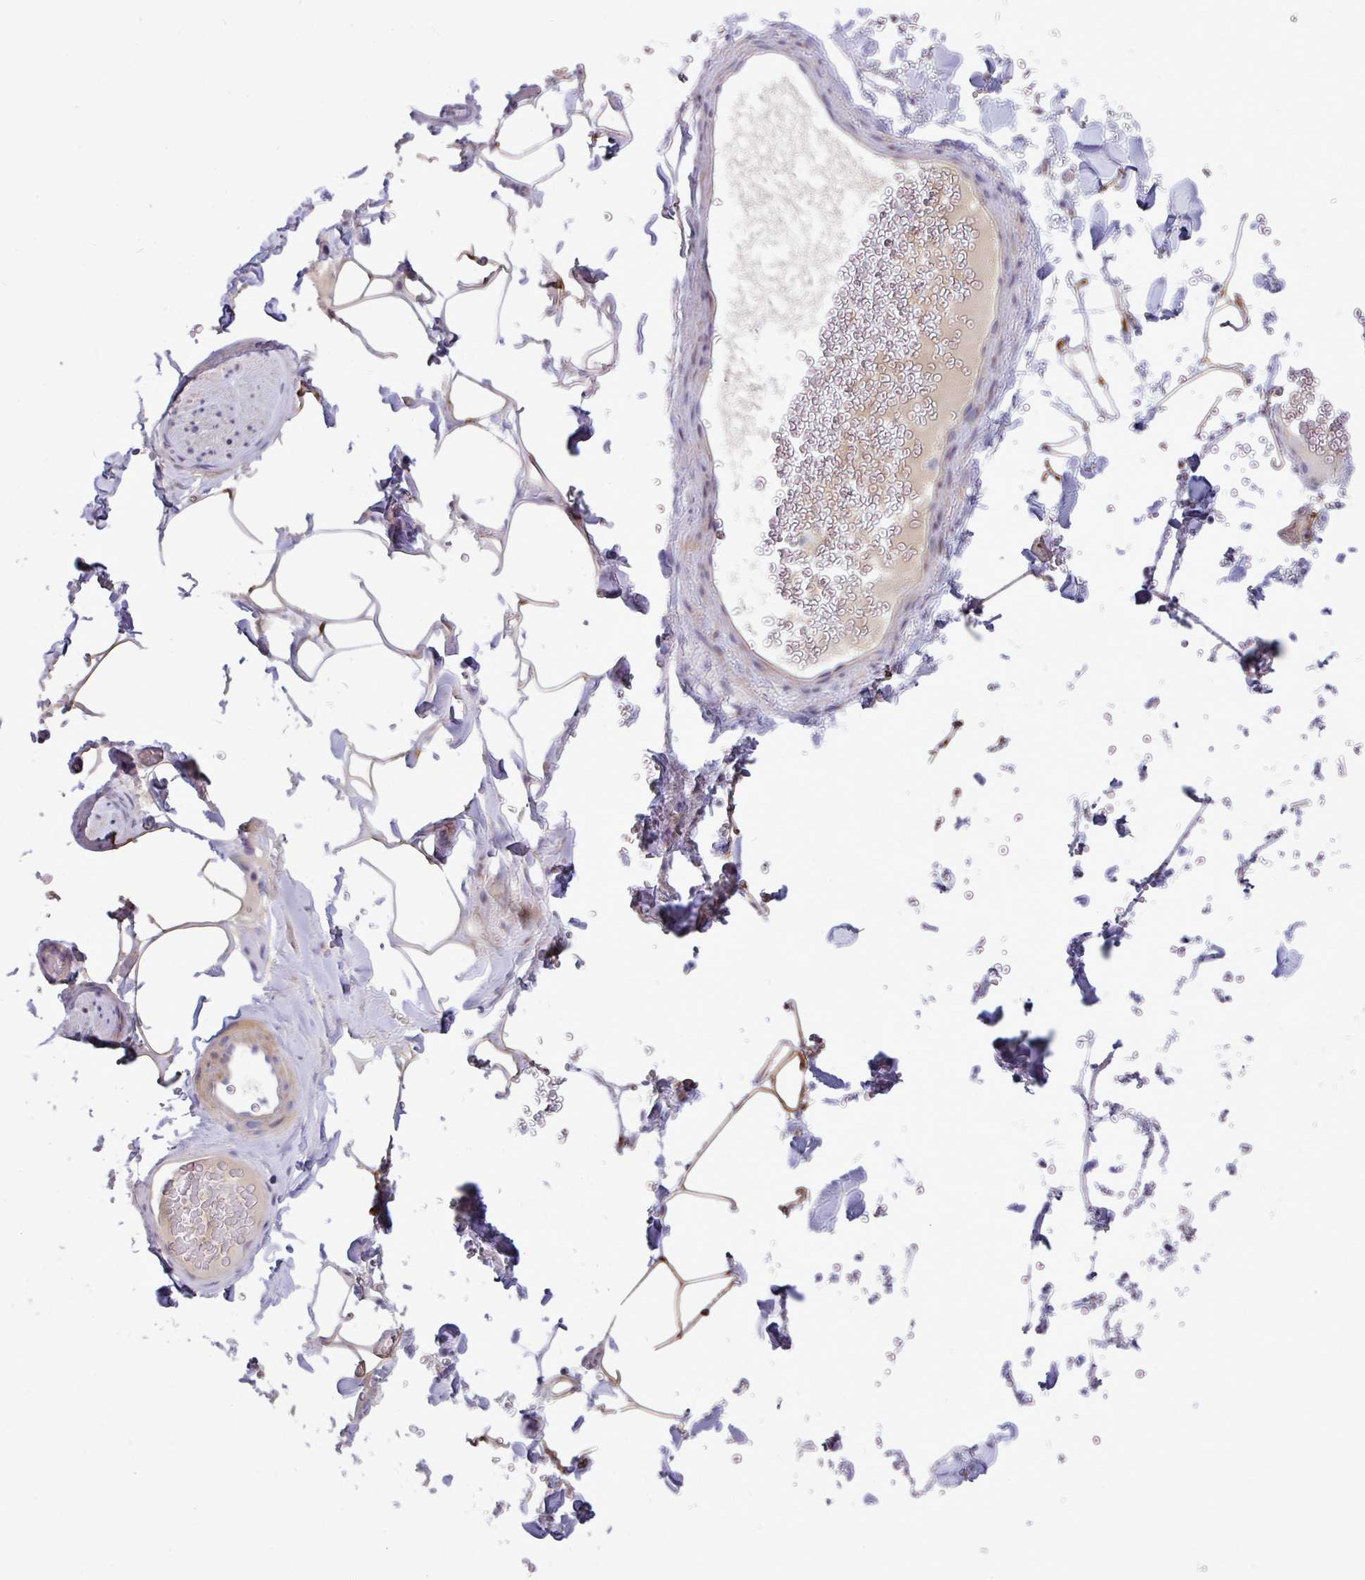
{"staining": {"intensity": "weak", "quantity": "25%-75%", "location": "cytoplasmic/membranous"}, "tissue": "adipose tissue", "cell_type": "Adipocytes", "image_type": "normal", "snomed": [{"axis": "morphology", "description": "Normal tissue, NOS"}, {"axis": "topography", "description": "Rectum"}, {"axis": "topography", "description": "Peripheral nerve tissue"}], "caption": "Immunohistochemical staining of benign adipose tissue demonstrates 25%-75% levels of weak cytoplasmic/membranous protein staining in about 25%-75% of adipocytes. The staining was performed using DAB (3,3'-diaminobenzidine), with brown indicating positive protein expression. Nuclei are stained blue with hematoxylin.", "gene": "TNFSF12", "patient": {"sex": "female", "age": 69}}